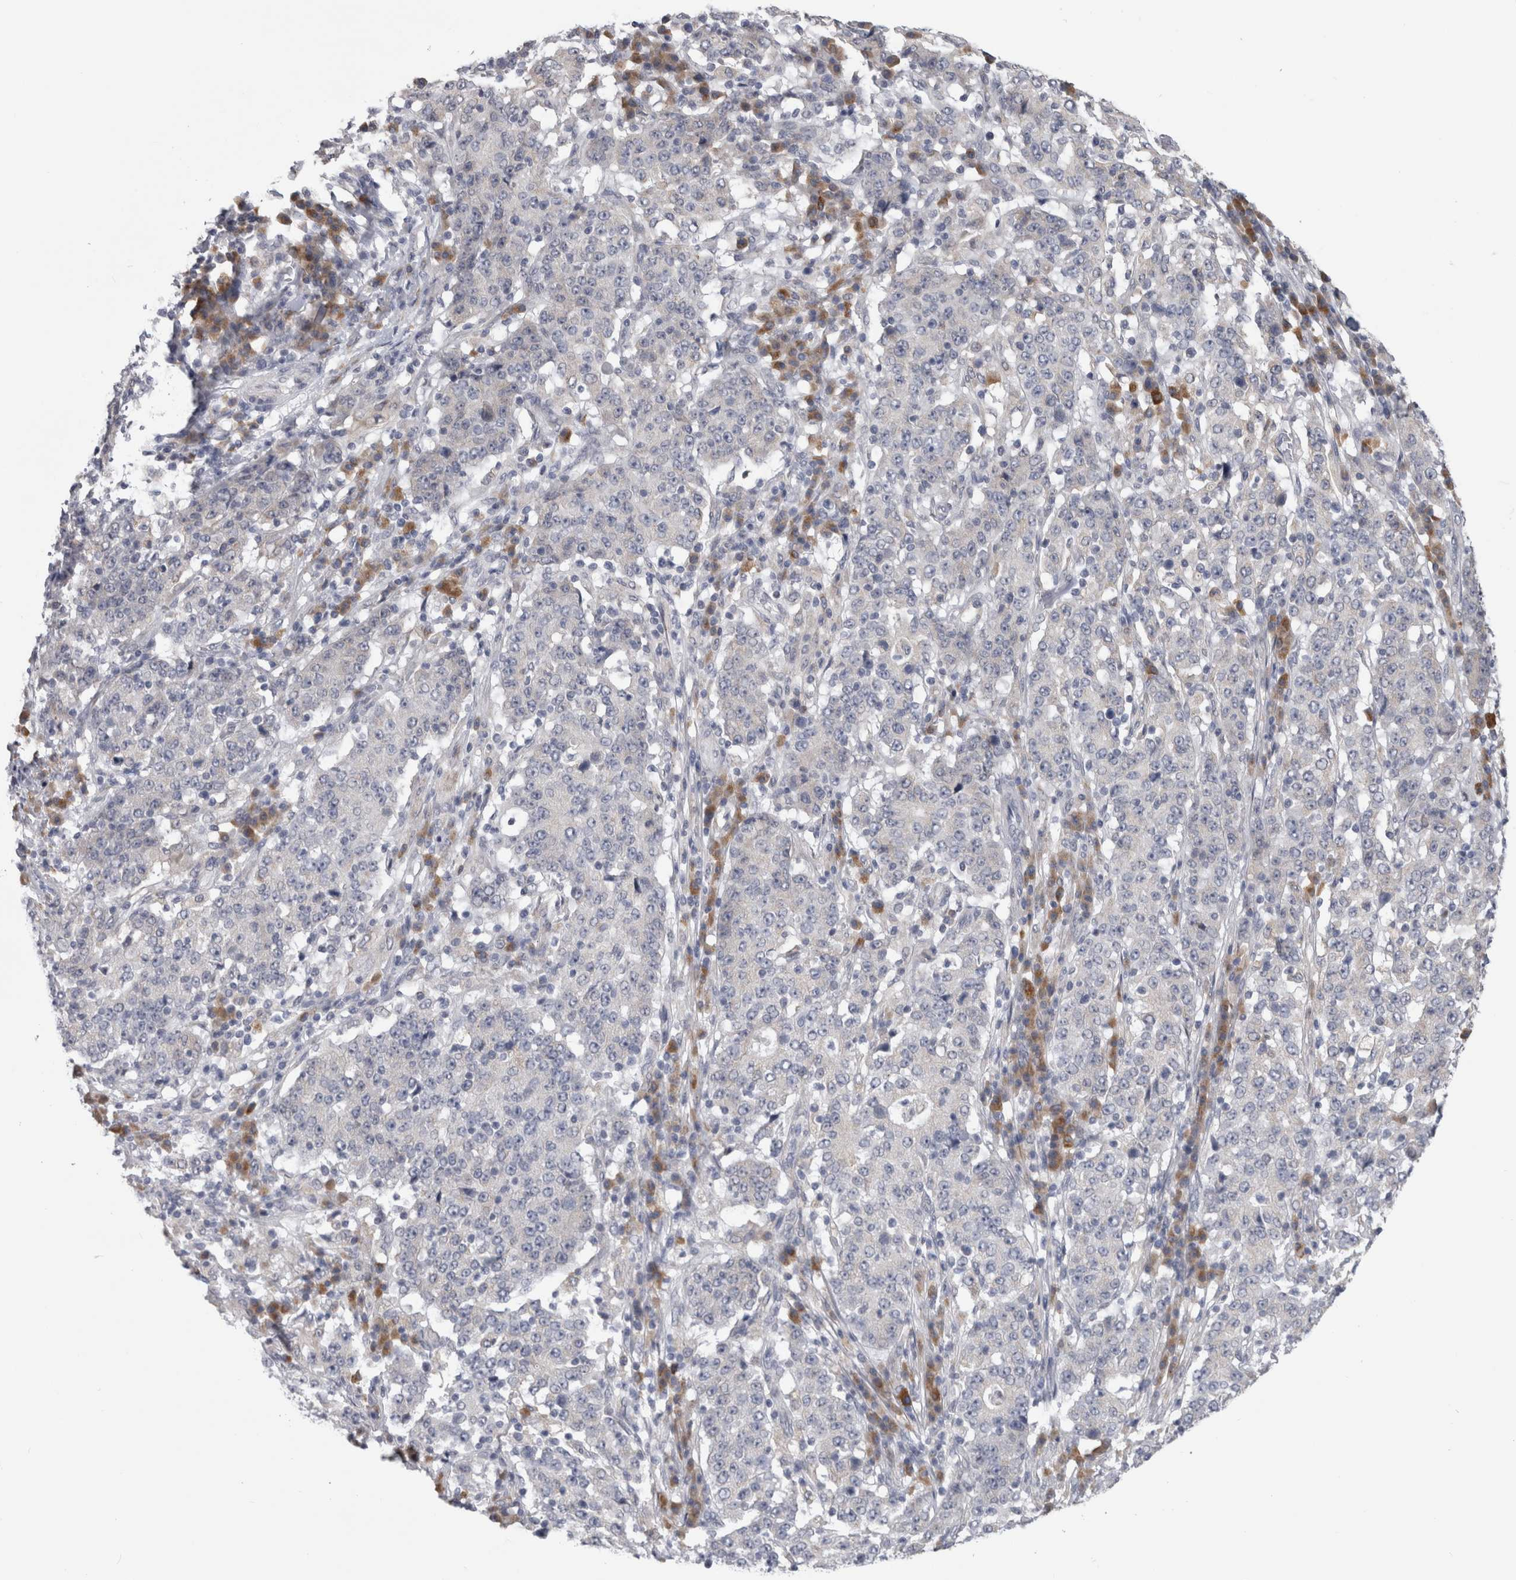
{"staining": {"intensity": "negative", "quantity": "none", "location": "none"}, "tissue": "stomach cancer", "cell_type": "Tumor cells", "image_type": "cancer", "snomed": [{"axis": "morphology", "description": "Adenocarcinoma, NOS"}, {"axis": "topography", "description": "Stomach"}], "caption": "Tumor cells are negative for protein expression in human stomach cancer (adenocarcinoma).", "gene": "TMEM242", "patient": {"sex": "male", "age": 59}}